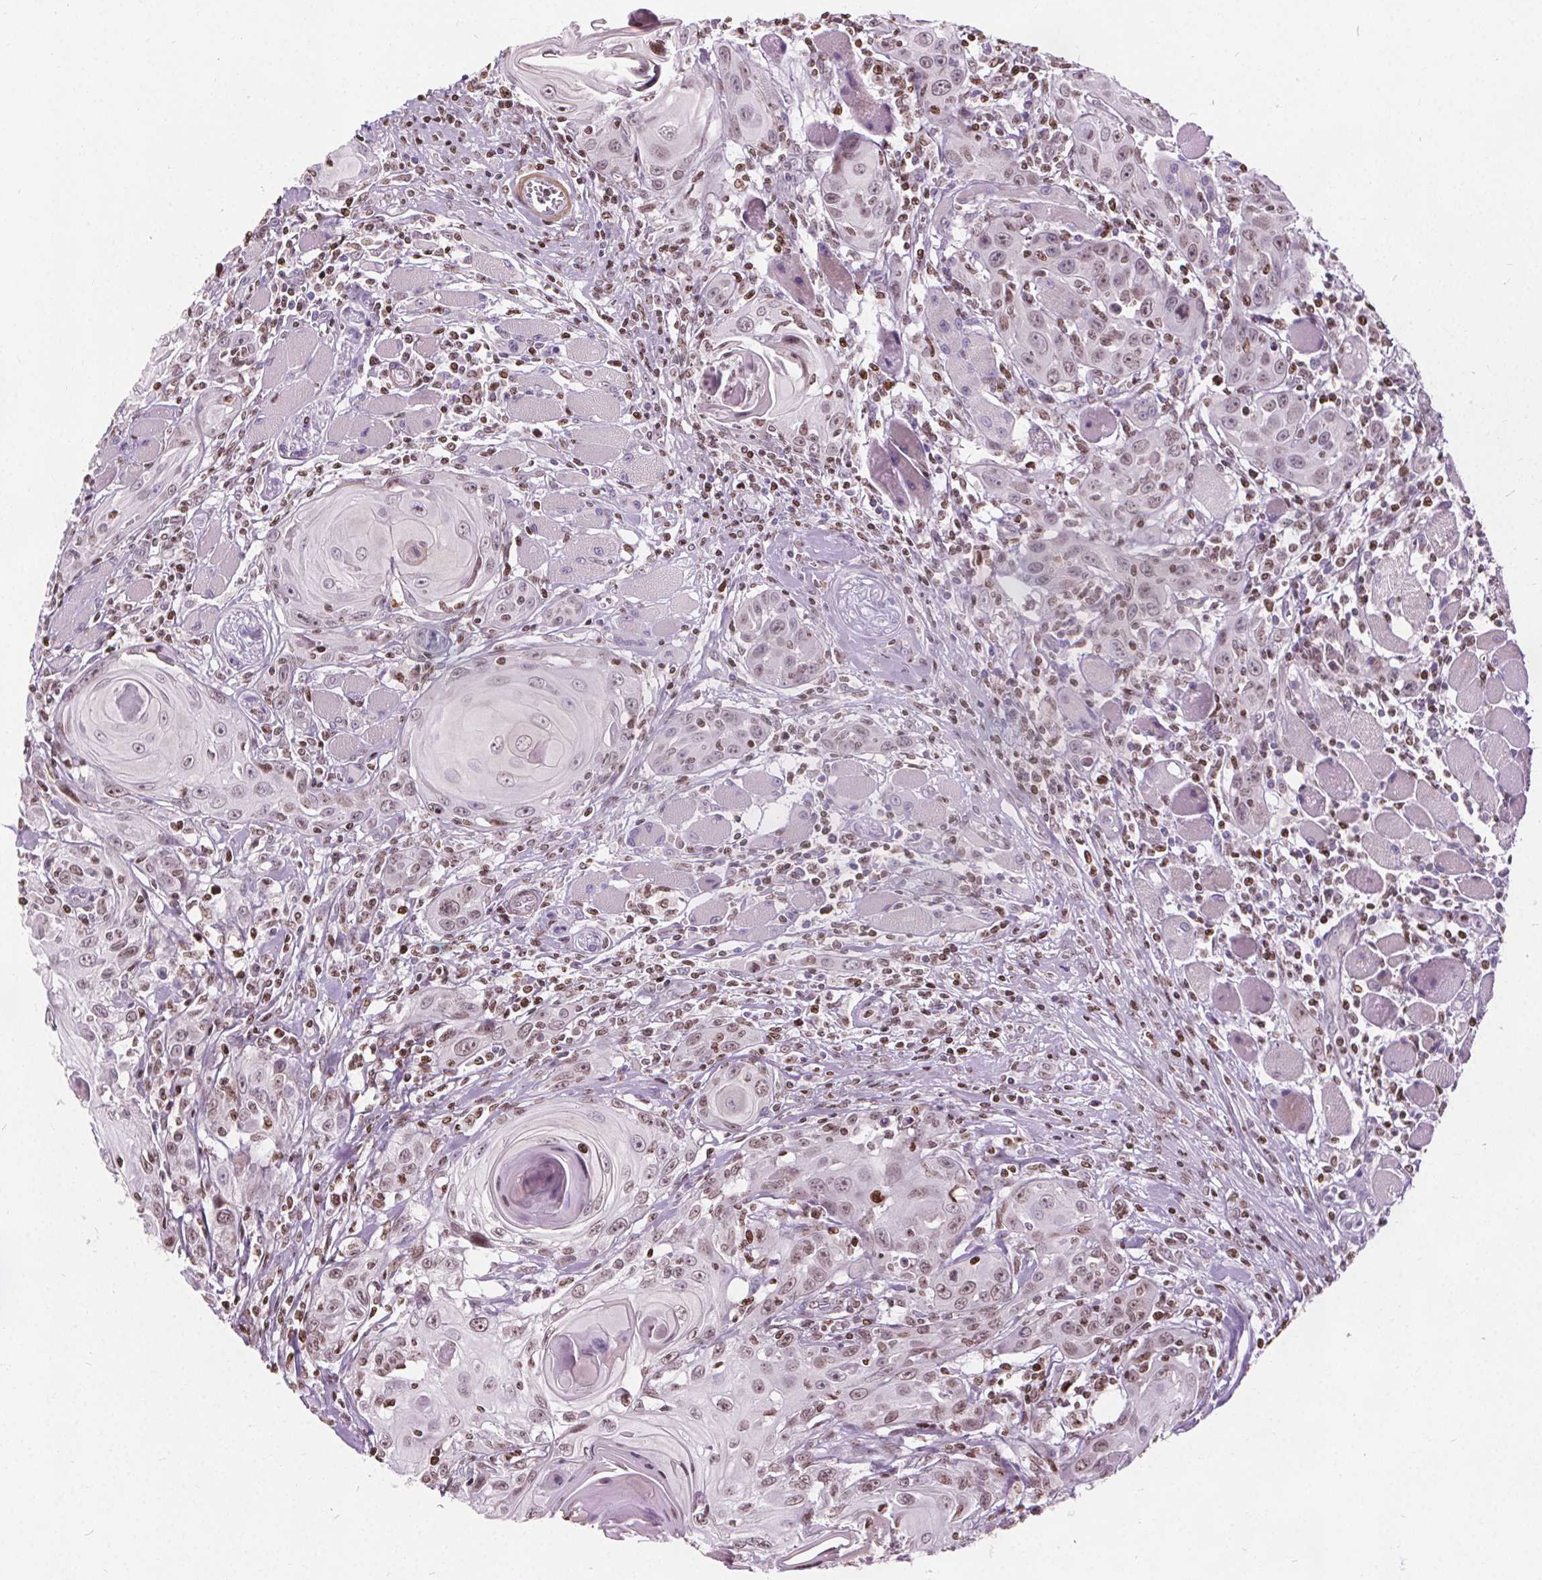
{"staining": {"intensity": "weak", "quantity": "25%-75%", "location": "nuclear"}, "tissue": "head and neck cancer", "cell_type": "Tumor cells", "image_type": "cancer", "snomed": [{"axis": "morphology", "description": "Squamous cell carcinoma, NOS"}, {"axis": "topography", "description": "Head-Neck"}], "caption": "The image shows a brown stain indicating the presence of a protein in the nuclear of tumor cells in head and neck cancer (squamous cell carcinoma).", "gene": "ISLR2", "patient": {"sex": "female", "age": 80}}